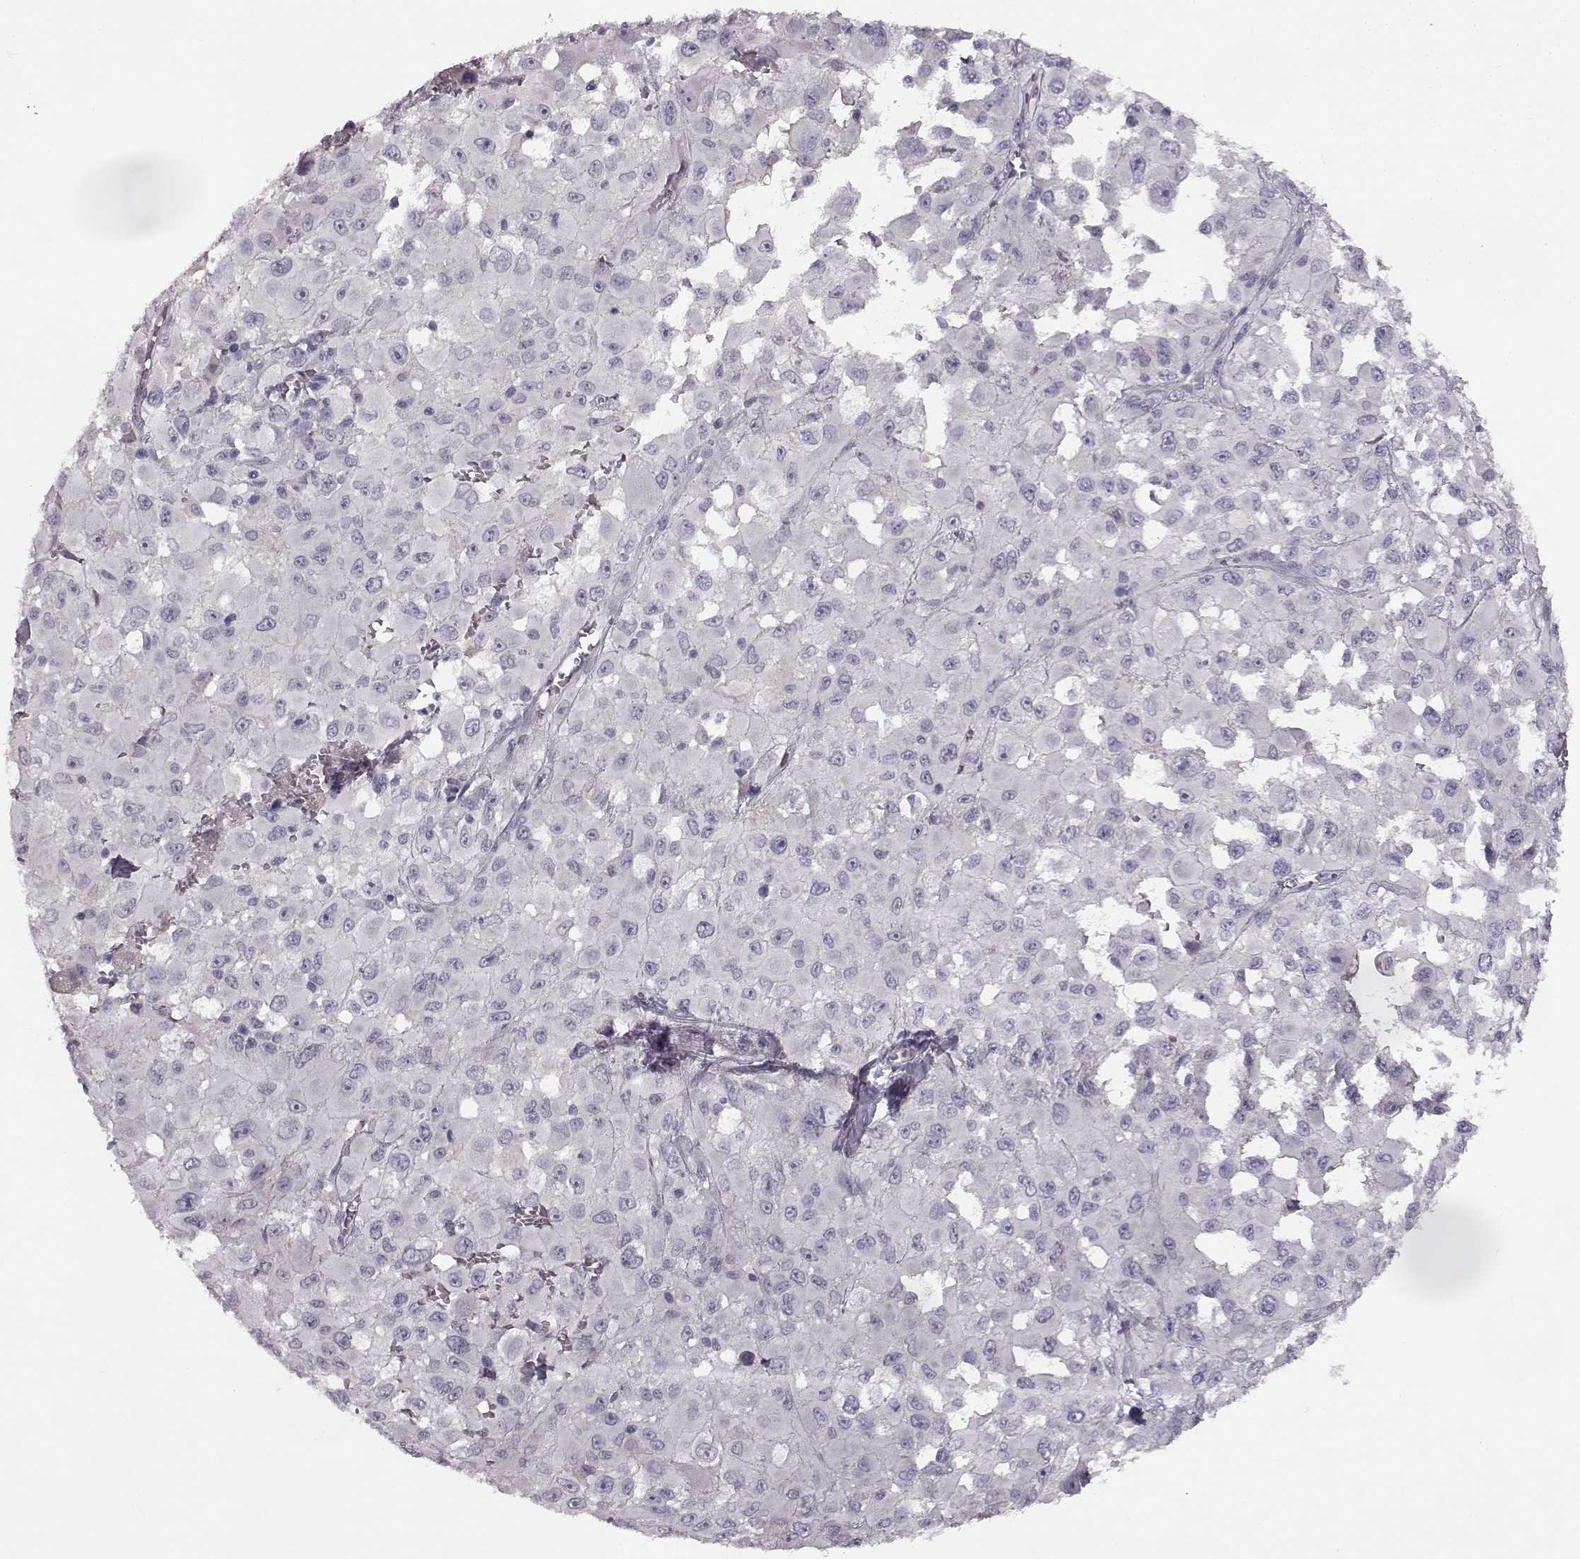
{"staining": {"intensity": "negative", "quantity": "none", "location": "none"}, "tissue": "melanoma", "cell_type": "Tumor cells", "image_type": "cancer", "snomed": [{"axis": "morphology", "description": "Malignant melanoma, Metastatic site"}, {"axis": "topography", "description": "Lymph node"}], "caption": "Immunohistochemistry photomicrograph of melanoma stained for a protein (brown), which reveals no positivity in tumor cells.", "gene": "SPAG17", "patient": {"sex": "male", "age": 50}}